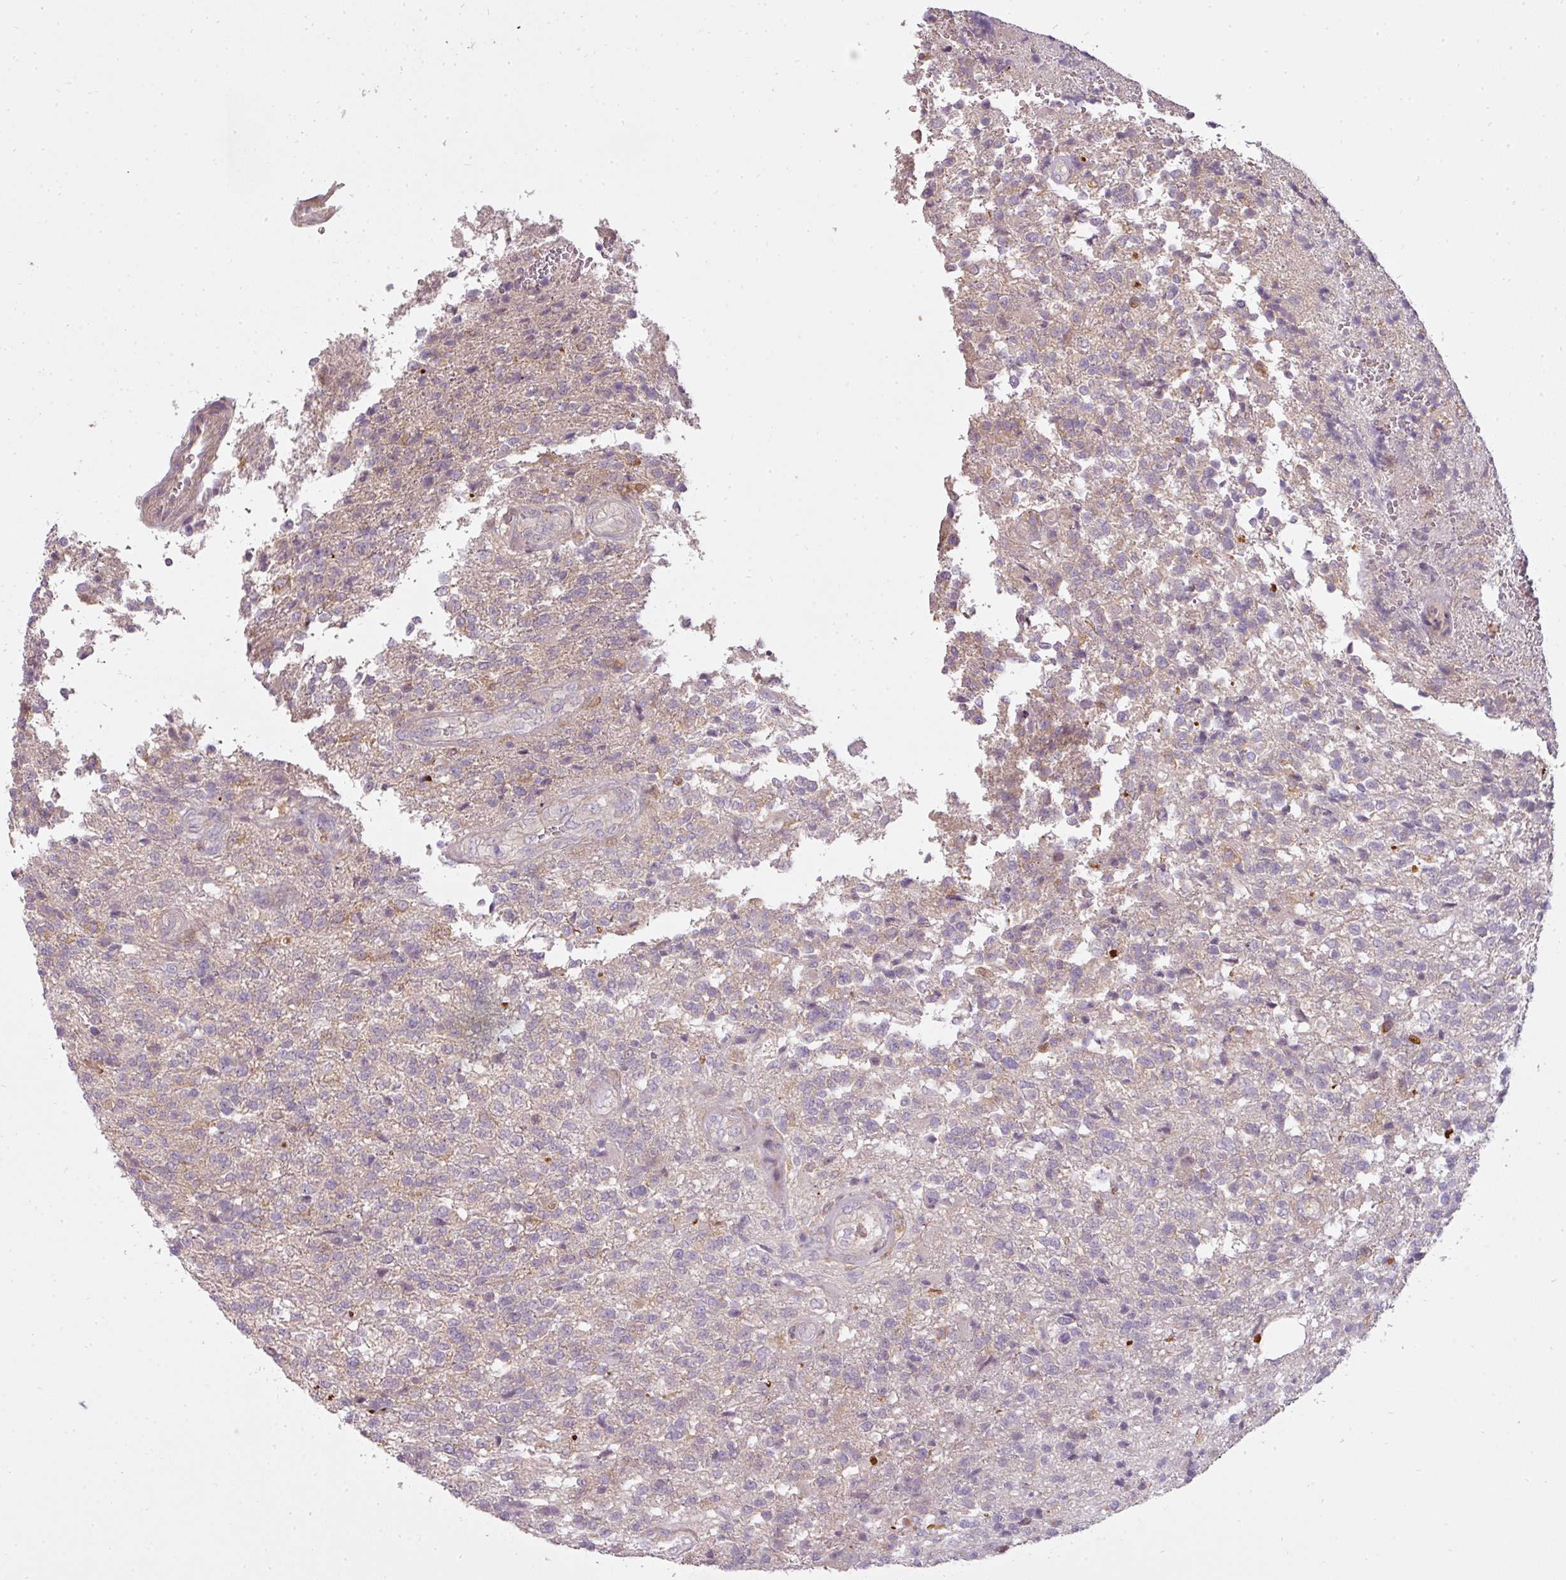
{"staining": {"intensity": "negative", "quantity": "none", "location": "none"}, "tissue": "glioma", "cell_type": "Tumor cells", "image_type": "cancer", "snomed": [{"axis": "morphology", "description": "Glioma, malignant, High grade"}, {"axis": "topography", "description": "Brain"}], "caption": "Immunohistochemistry of human glioma exhibits no expression in tumor cells. Brightfield microscopy of immunohistochemistry stained with DAB (3,3'-diaminobenzidine) (brown) and hematoxylin (blue), captured at high magnification.", "gene": "STK4", "patient": {"sex": "male", "age": 56}}